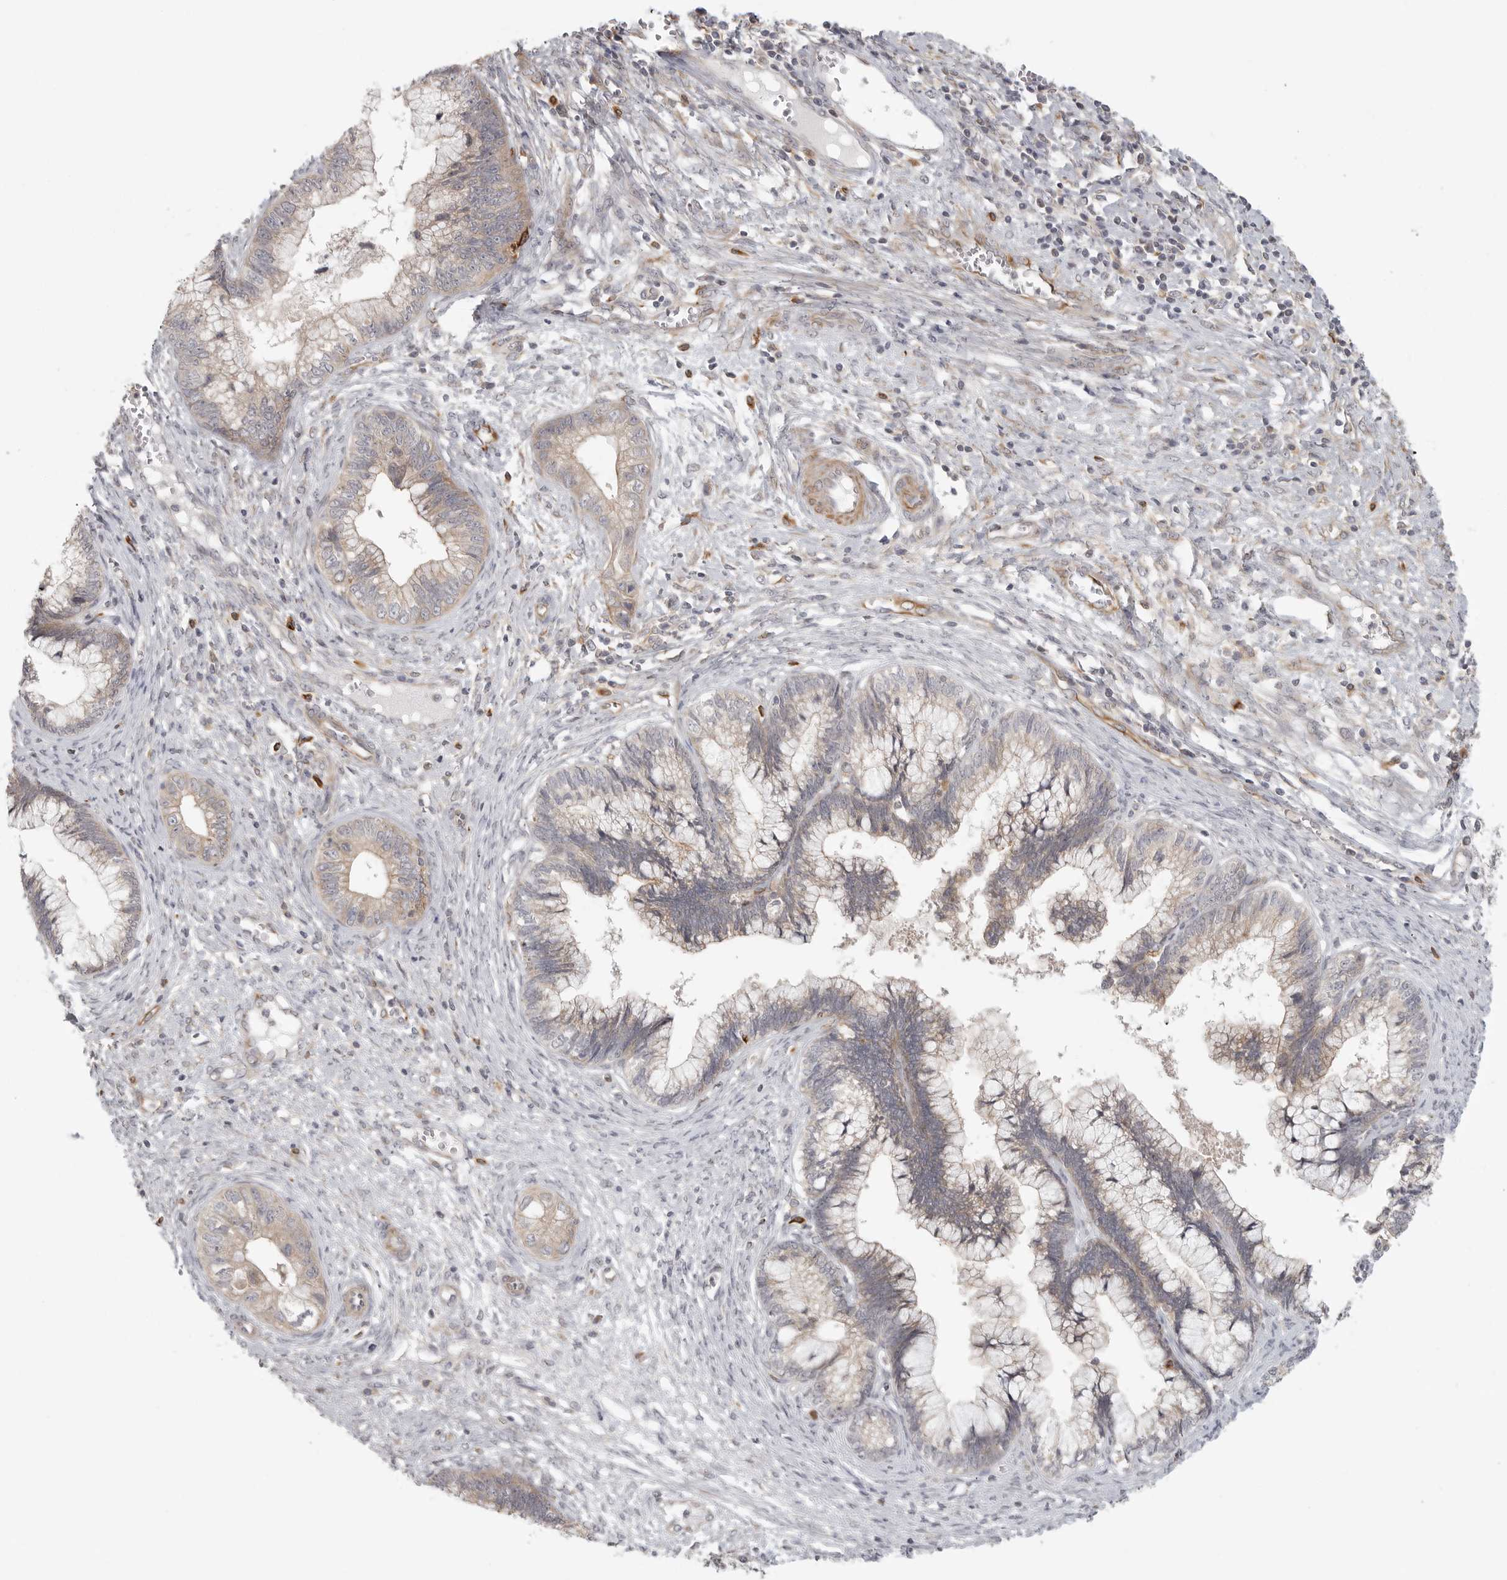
{"staining": {"intensity": "weak", "quantity": "25%-75%", "location": "cytoplasmic/membranous"}, "tissue": "cervical cancer", "cell_type": "Tumor cells", "image_type": "cancer", "snomed": [{"axis": "morphology", "description": "Adenocarcinoma, NOS"}, {"axis": "topography", "description": "Cervix"}], "caption": "The micrograph shows immunohistochemical staining of cervical adenocarcinoma. There is weak cytoplasmic/membranous expression is identified in approximately 25%-75% of tumor cells.", "gene": "CCPG1", "patient": {"sex": "female", "age": 44}}